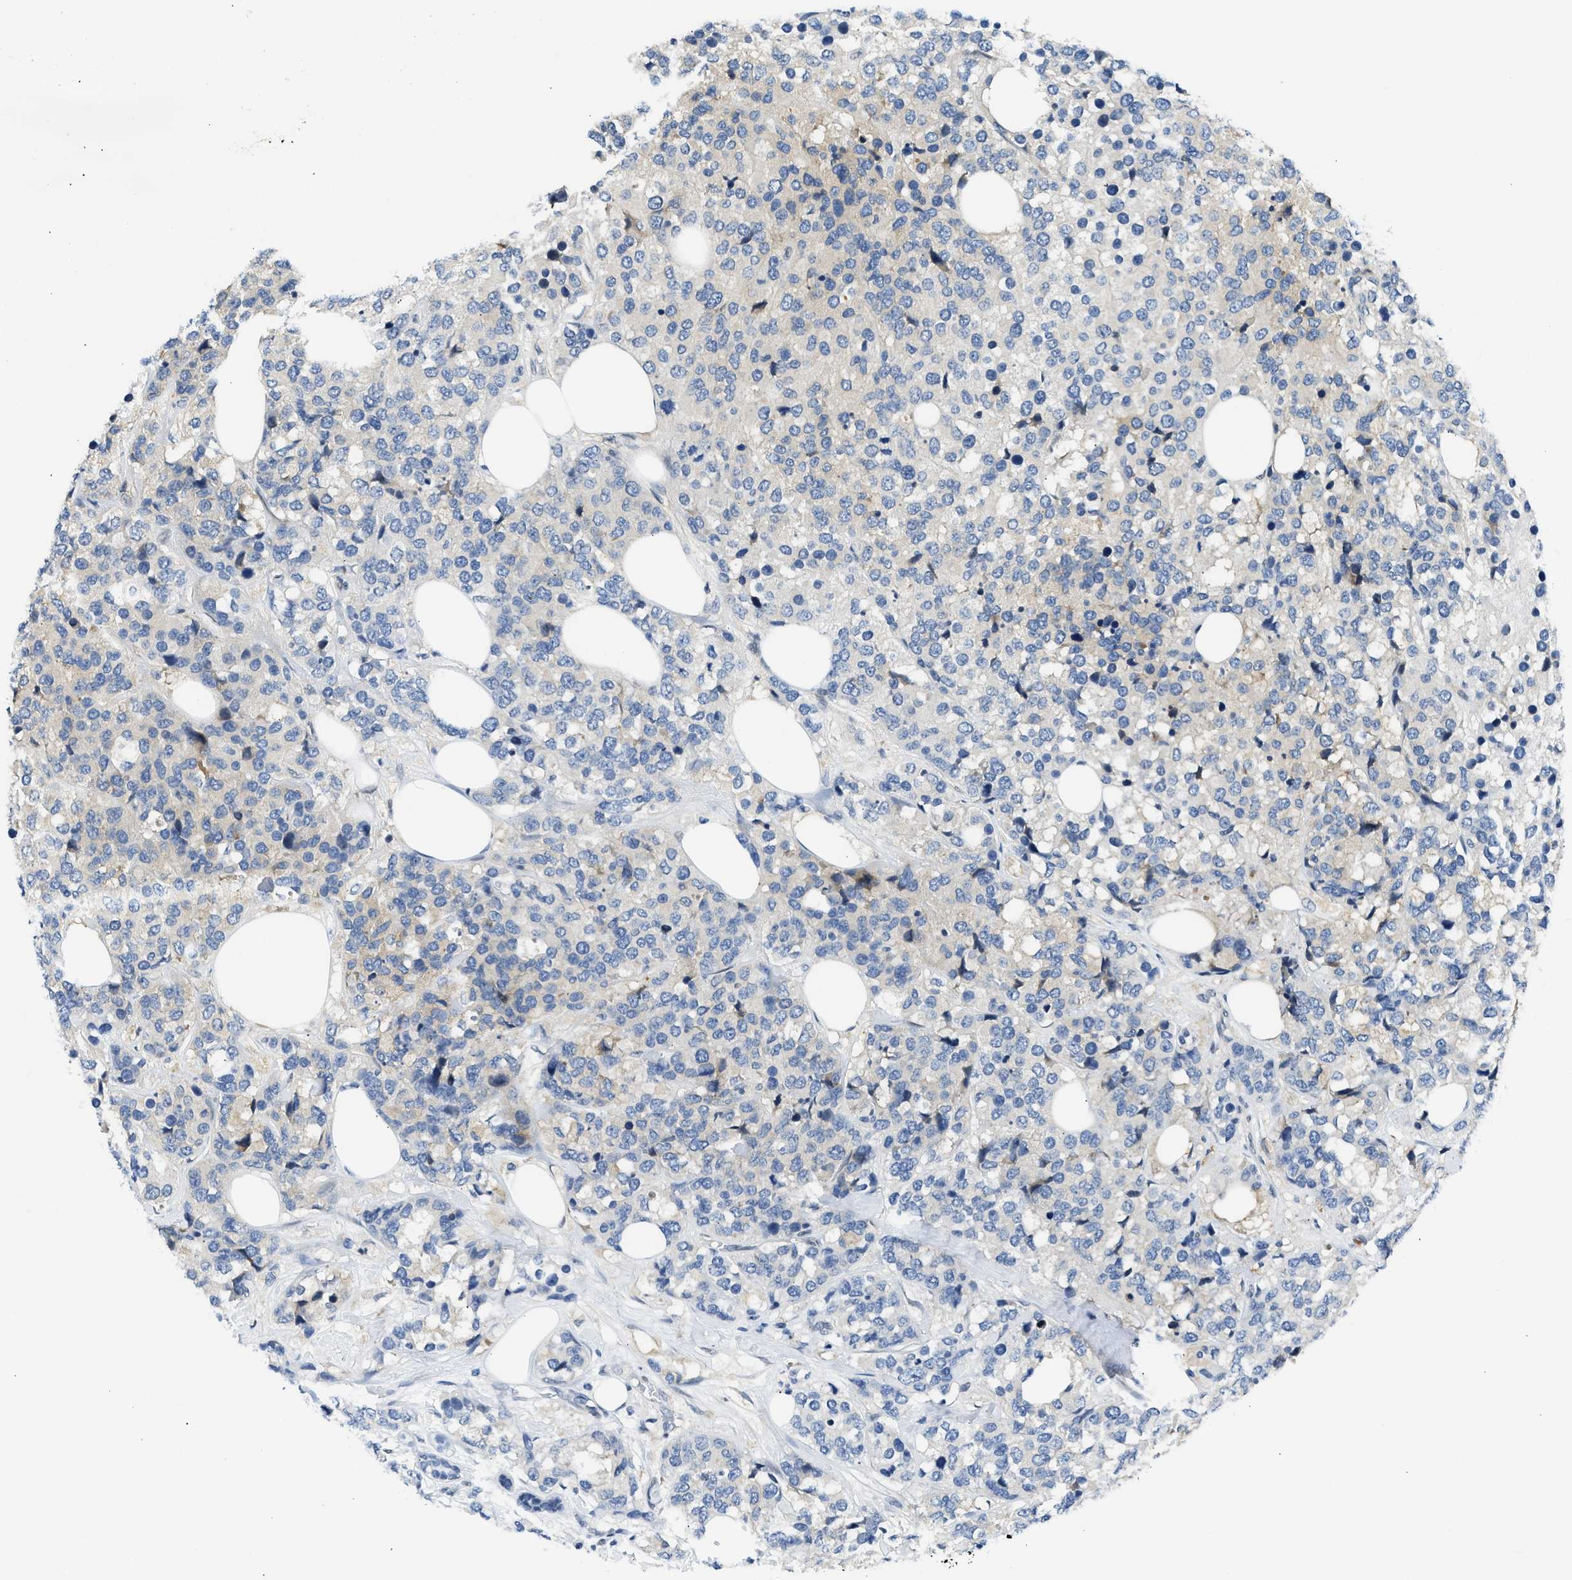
{"staining": {"intensity": "weak", "quantity": "<25%", "location": "cytoplasmic/membranous"}, "tissue": "breast cancer", "cell_type": "Tumor cells", "image_type": "cancer", "snomed": [{"axis": "morphology", "description": "Lobular carcinoma"}, {"axis": "topography", "description": "Breast"}], "caption": "Immunohistochemical staining of human breast cancer (lobular carcinoma) demonstrates no significant expression in tumor cells.", "gene": "OLIG3", "patient": {"sex": "female", "age": 59}}